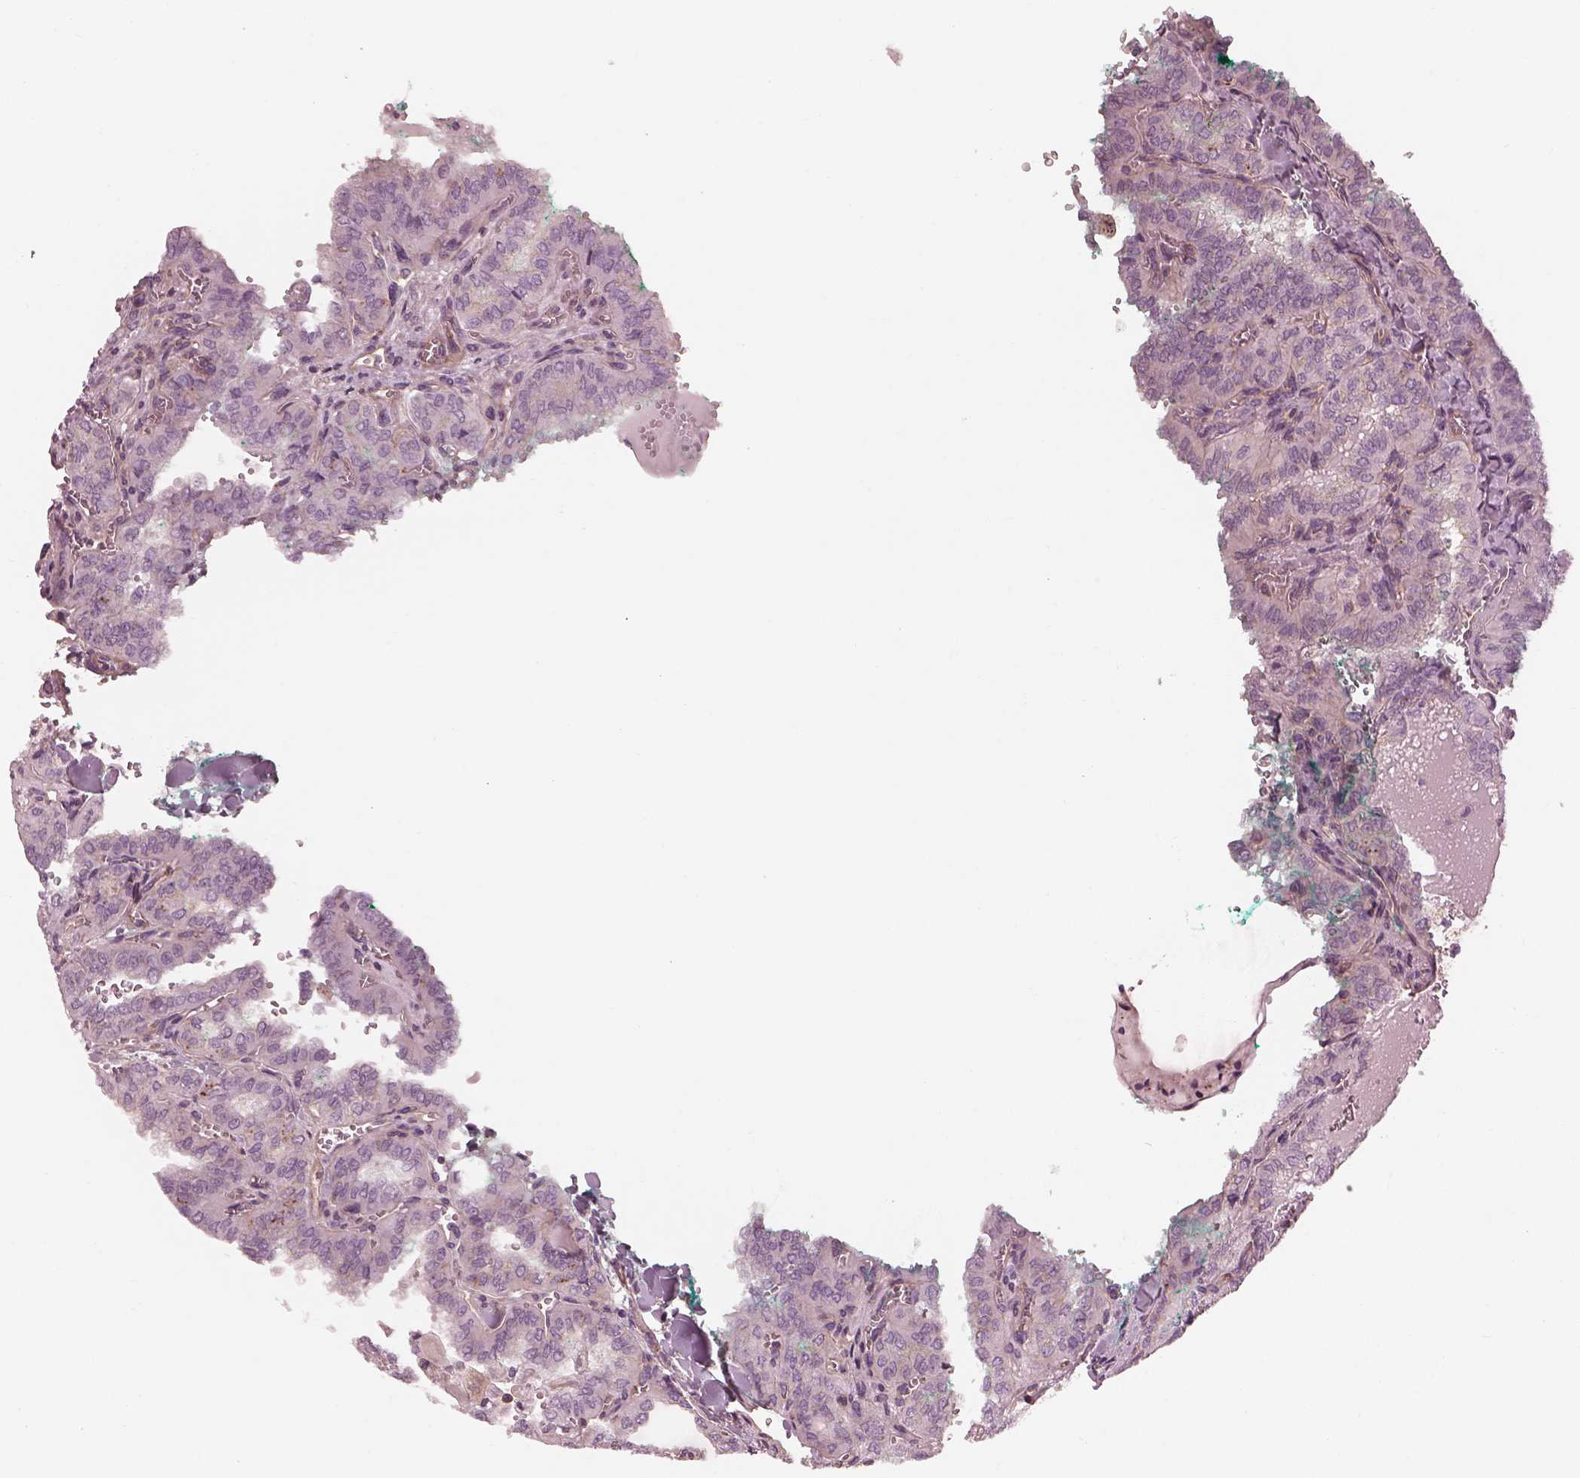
{"staining": {"intensity": "negative", "quantity": "none", "location": "none"}, "tissue": "thyroid cancer", "cell_type": "Tumor cells", "image_type": "cancer", "snomed": [{"axis": "morphology", "description": "Papillary adenocarcinoma, NOS"}, {"axis": "topography", "description": "Thyroid gland"}], "caption": "The photomicrograph displays no significant expression in tumor cells of thyroid papillary adenocarcinoma. (DAB (3,3'-diaminobenzidine) immunohistochemistry (IHC) visualized using brightfield microscopy, high magnification).", "gene": "ELAPOR1", "patient": {"sex": "female", "age": 41}}